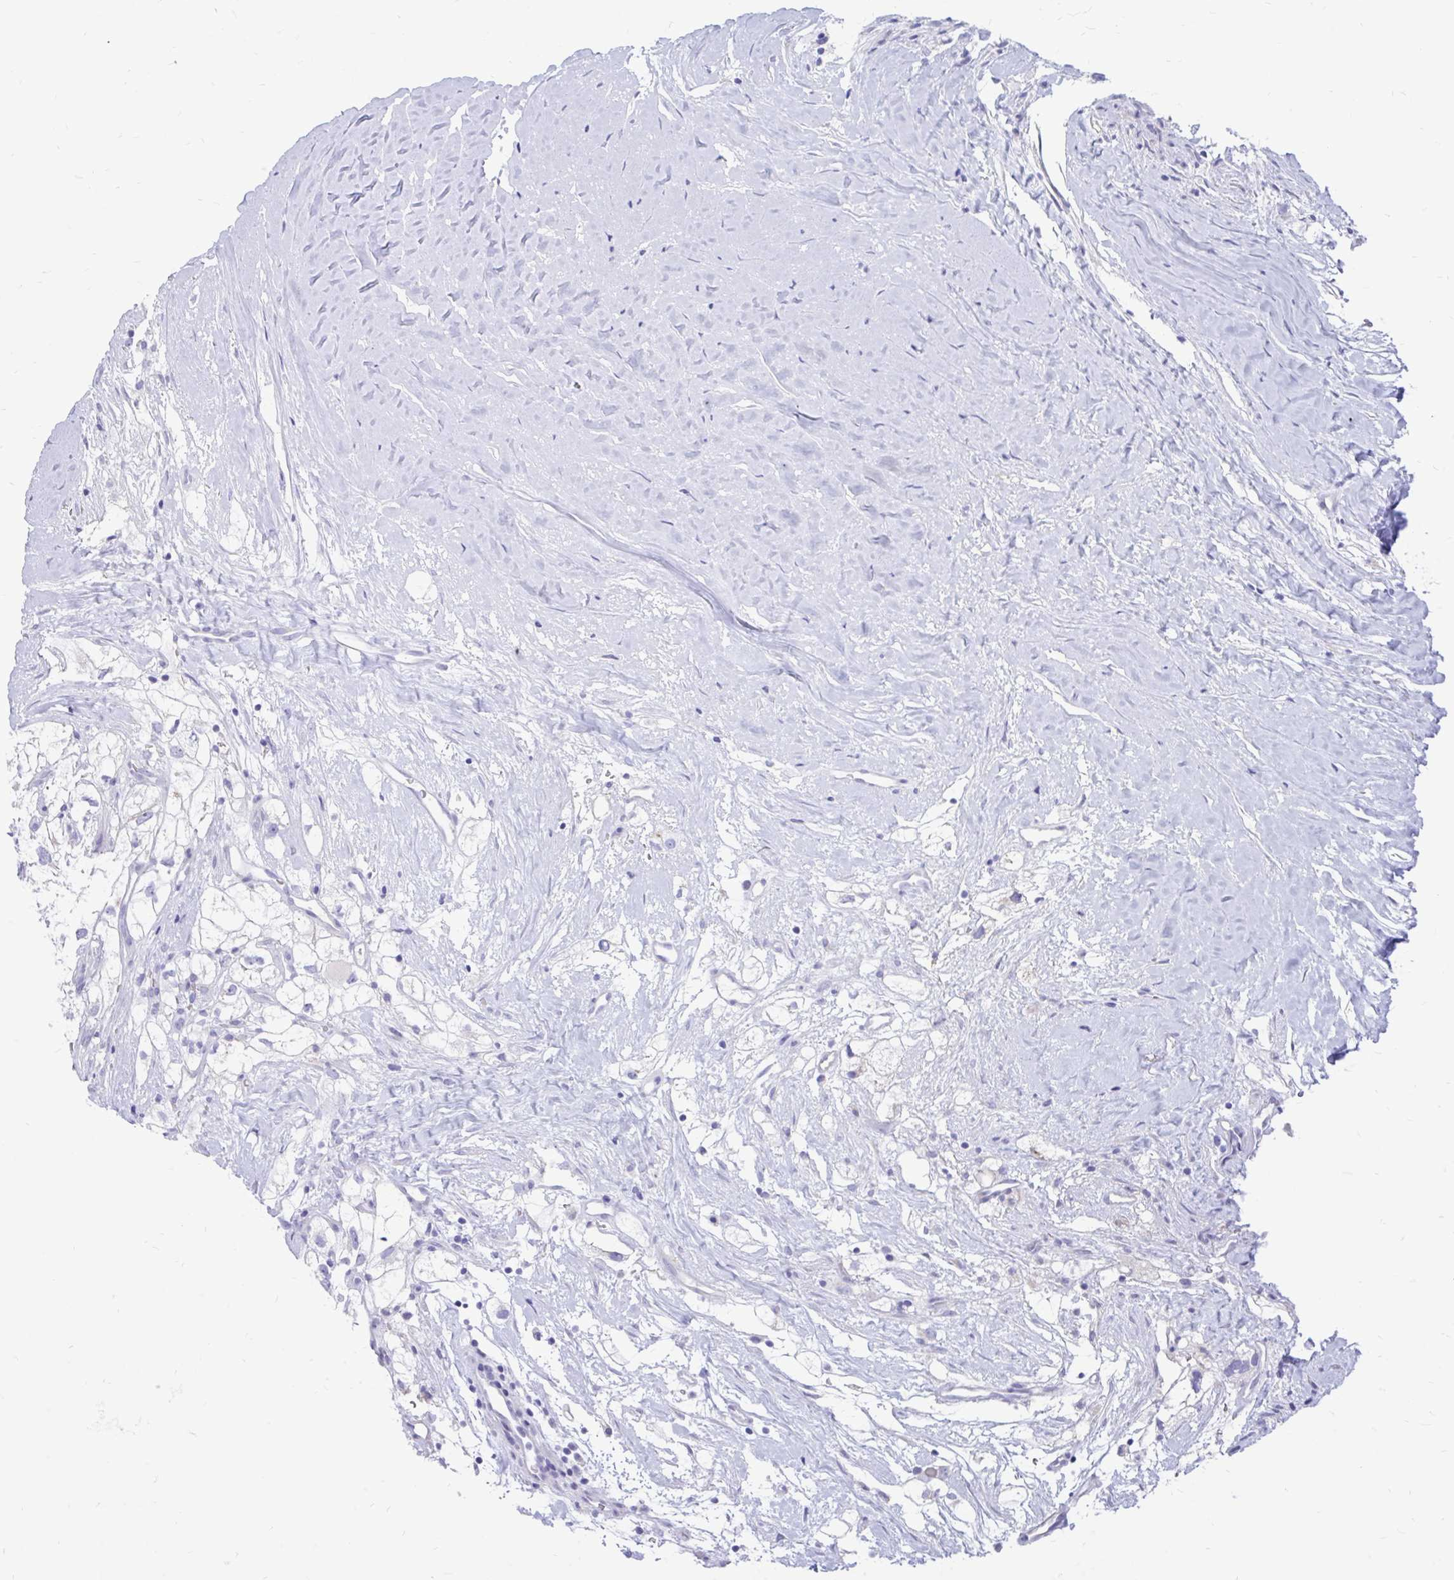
{"staining": {"intensity": "negative", "quantity": "none", "location": "none"}, "tissue": "renal cancer", "cell_type": "Tumor cells", "image_type": "cancer", "snomed": [{"axis": "morphology", "description": "Adenocarcinoma, NOS"}, {"axis": "topography", "description": "Kidney"}], "caption": "DAB (3,3'-diaminobenzidine) immunohistochemical staining of renal adenocarcinoma displays no significant expression in tumor cells. The staining was performed using DAB to visualize the protein expression in brown, while the nuclei were stained in blue with hematoxylin (Magnification: 20x).", "gene": "IGSF5", "patient": {"sex": "male", "age": 59}}